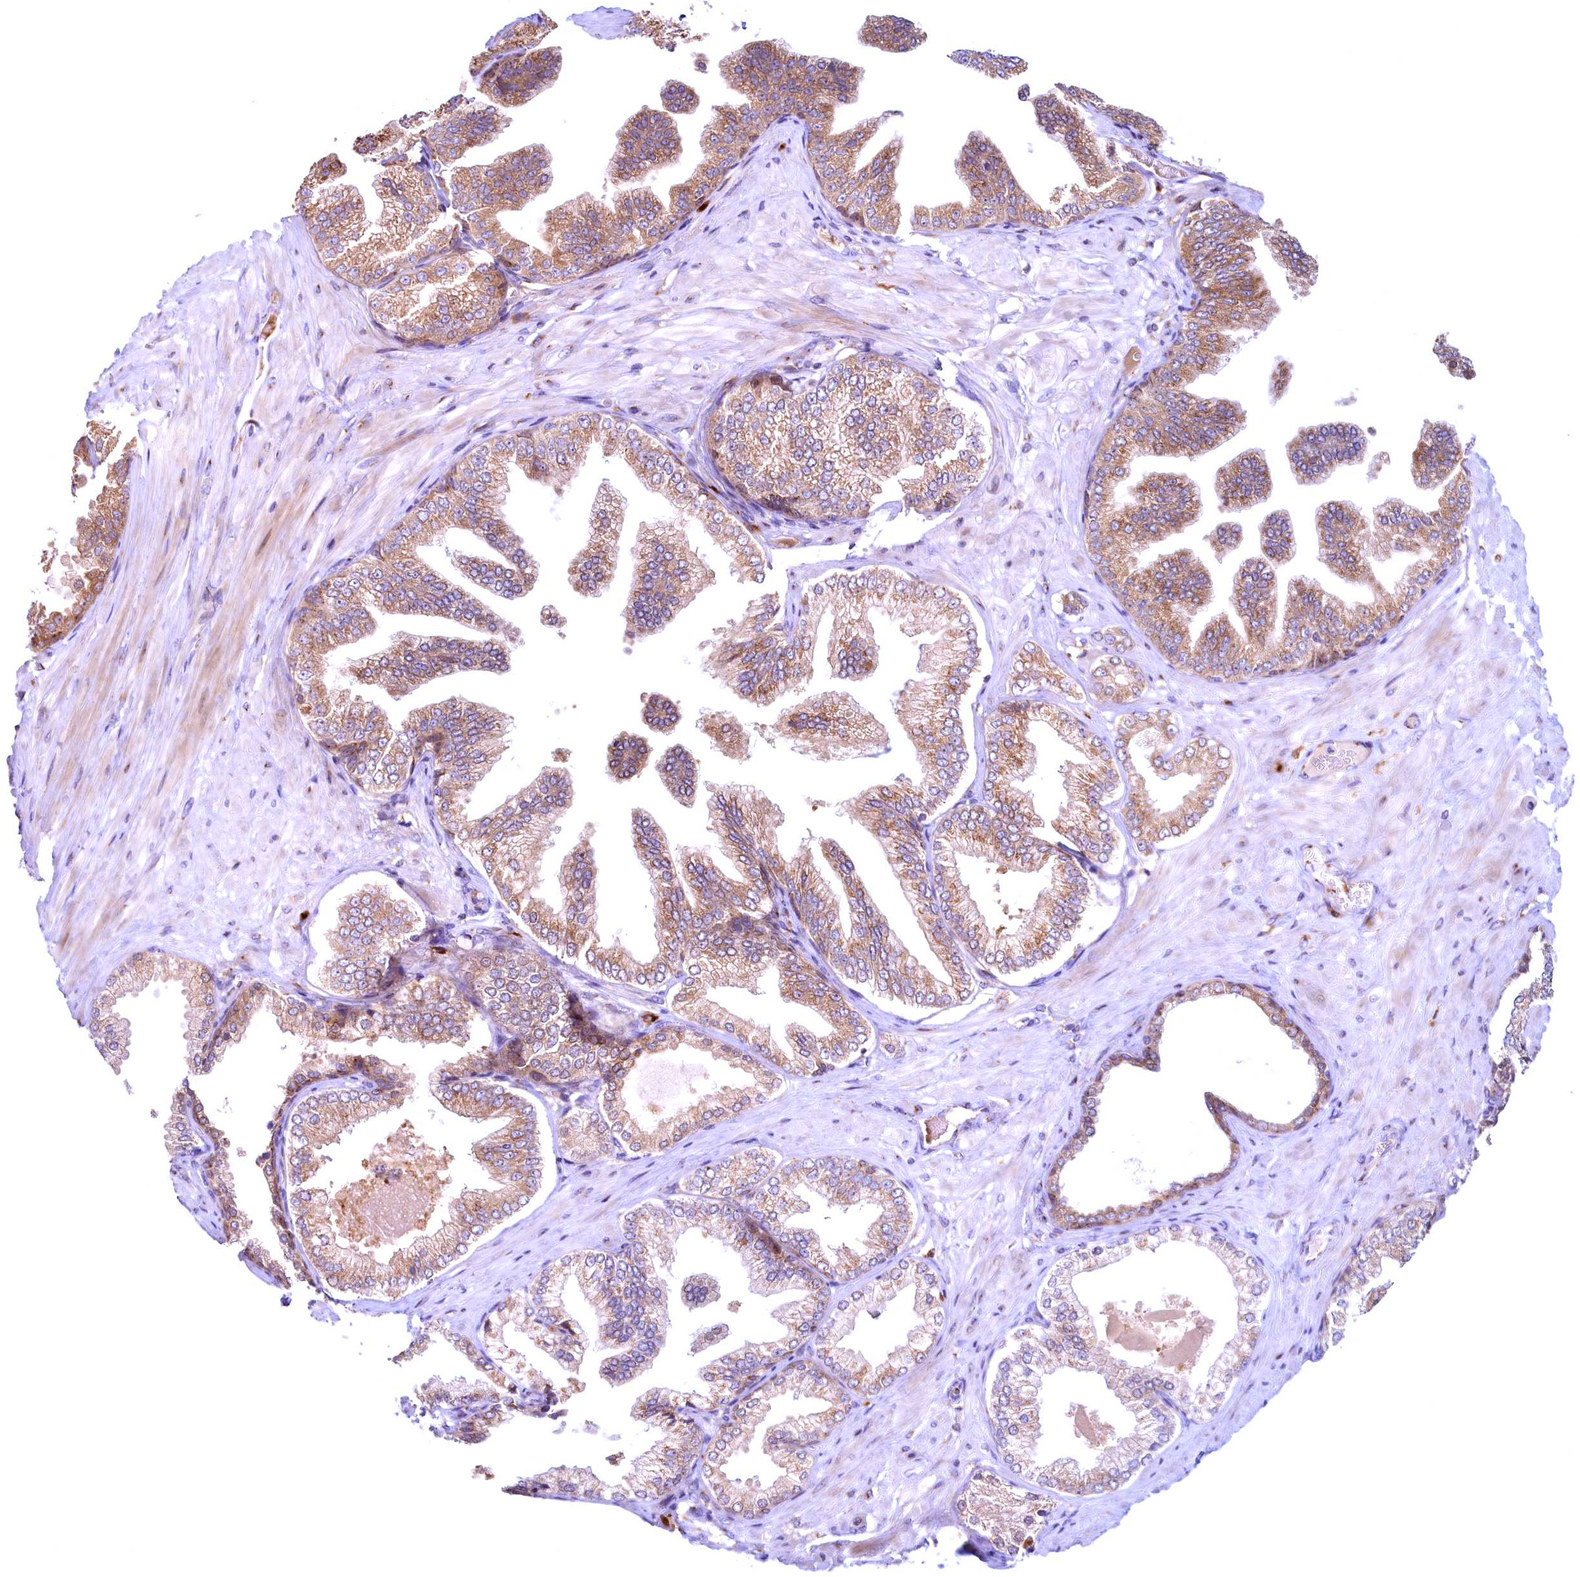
{"staining": {"intensity": "moderate", "quantity": ">75%", "location": "cytoplasmic/membranous"}, "tissue": "soft tissue", "cell_type": "Fibroblasts", "image_type": "normal", "snomed": [{"axis": "morphology", "description": "Normal tissue, NOS"}, {"axis": "morphology", "description": "Adenocarcinoma, Low grade"}, {"axis": "topography", "description": "Prostate"}, {"axis": "topography", "description": "Peripheral nerve tissue"}], "caption": "Moderate cytoplasmic/membranous positivity is identified in about >75% of fibroblasts in benign soft tissue.", "gene": "BLVRB", "patient": {"sex": "male", "age": 63}}